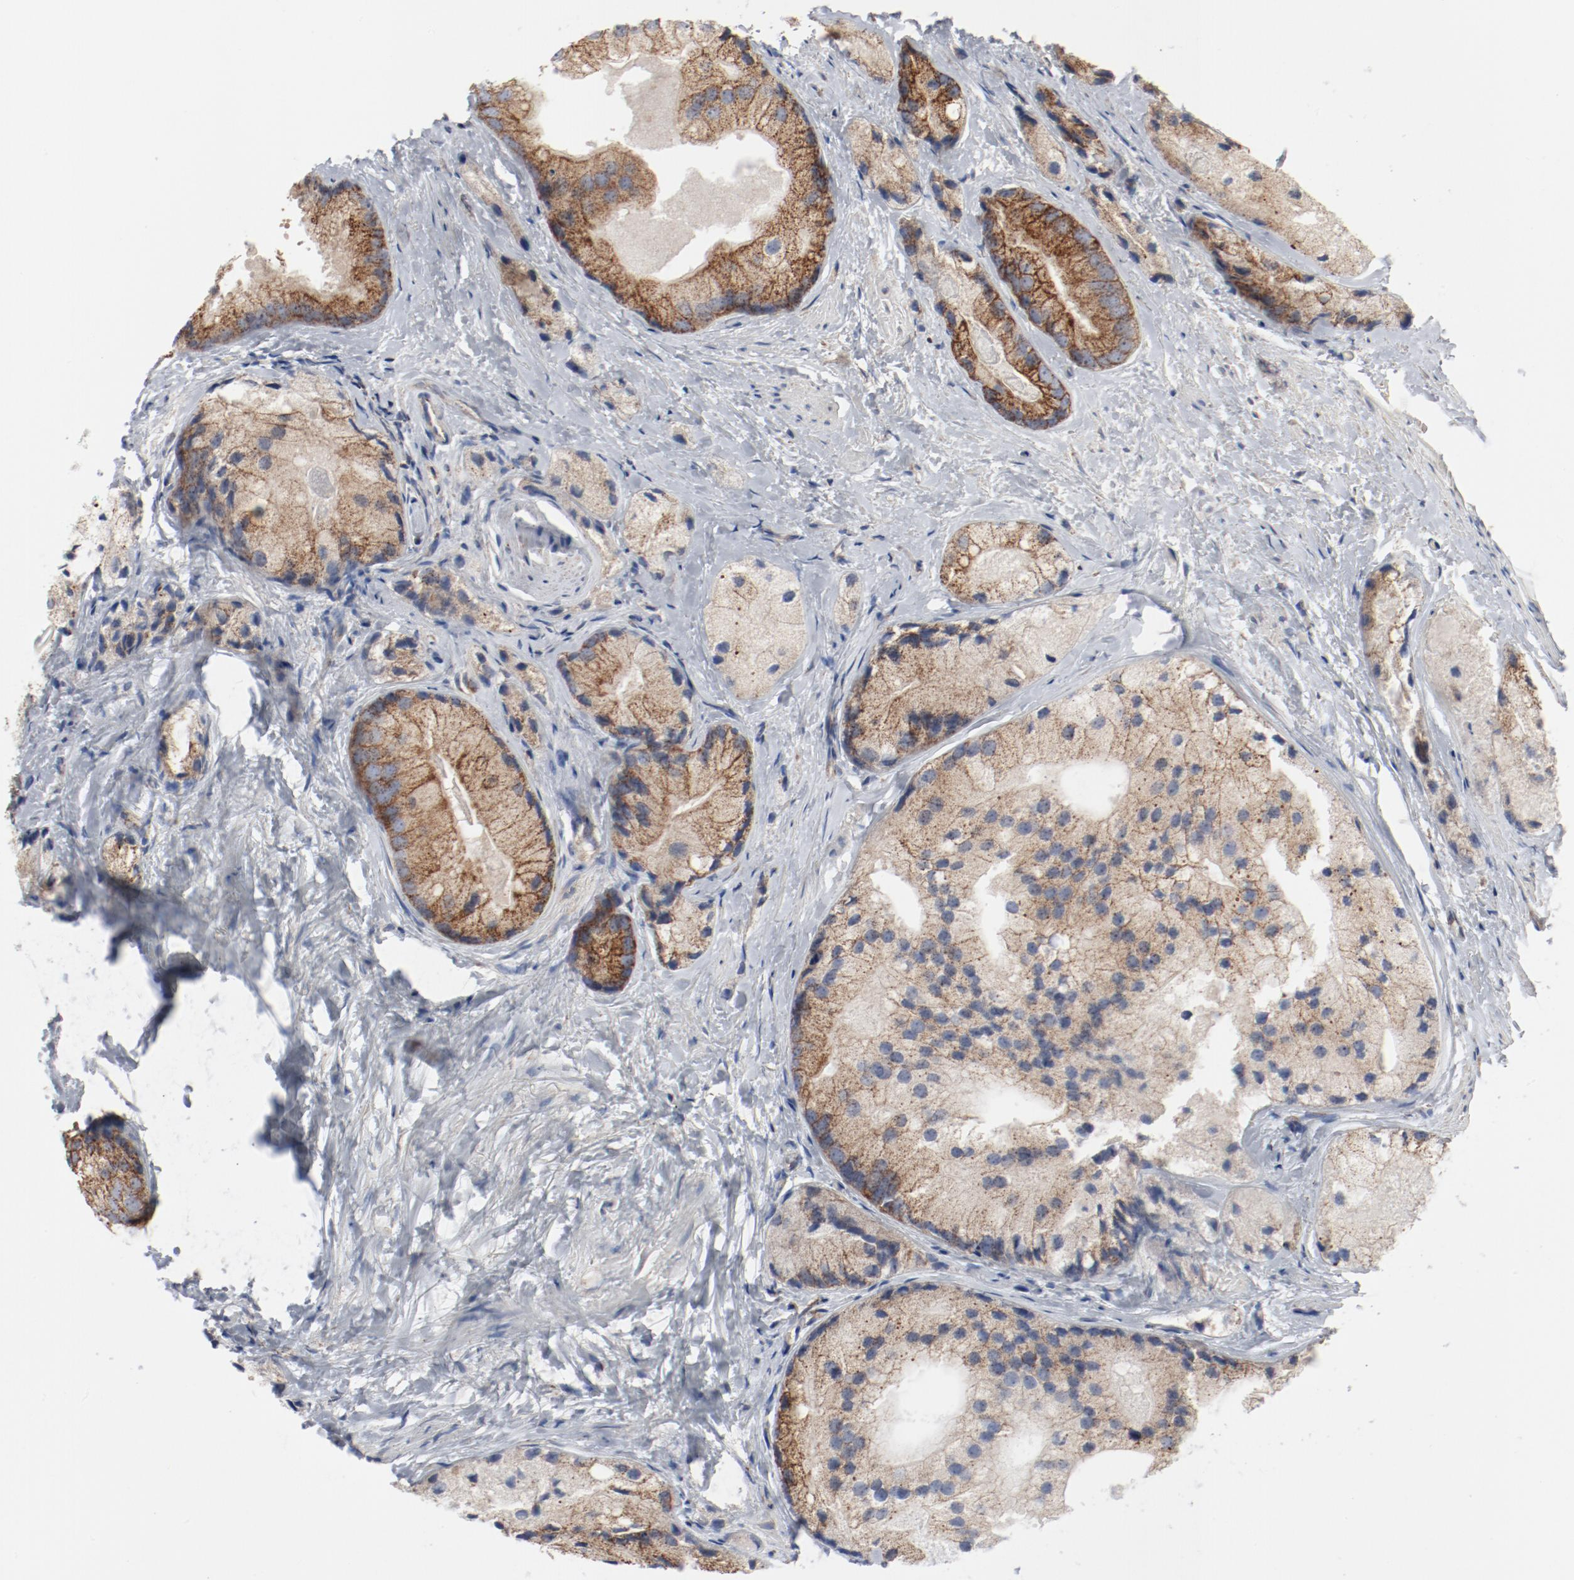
{"staining": {"intensity": "moderate", "quantity": ">75%", "location": "cytoplasmic/membranous"}, "tissue": "prostate cancer", "cell_type": "Tumor cells", "image_type": "cancer", "snomed": [{"axis": "morphology", "description": "Adenocarcinoma, Low grade"}, {"axis": "topography", "description": "Prostate"}], "caption": "Prostate cancer was stained to show a protein in brown. There is medium levels of moderate cytoplasmic/membranous positivity in about >75% of tumor cells. Immunohistochemistry stains the protein of interest in brown and the nuclei are stained blue.", "gene": "SETD3", "patient": {"sex": "male", "age": 69}}